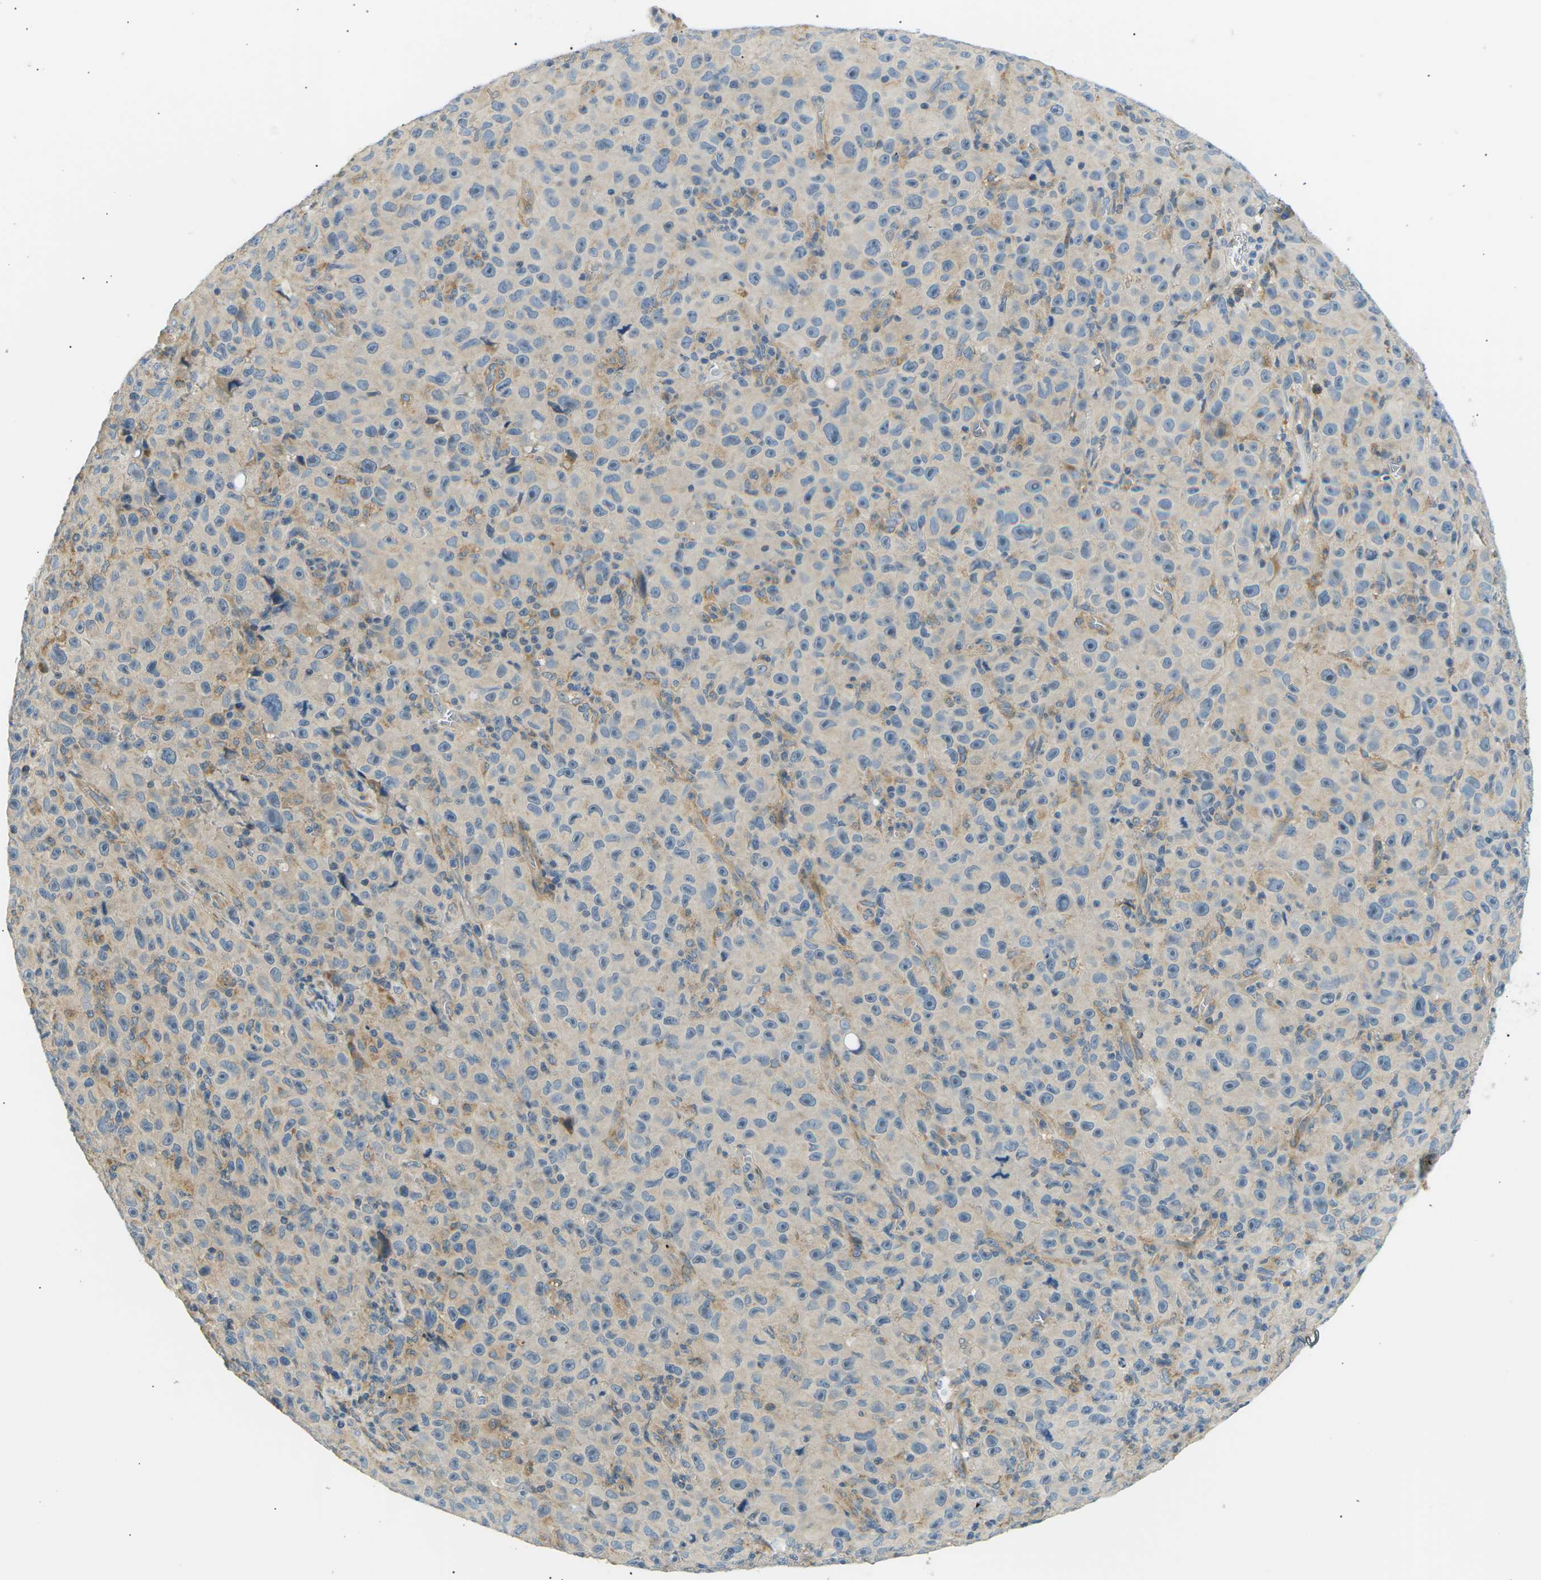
{"staining": {"intensity": "weak", "quantity": "<25%", "location": "cytoplasmic/membranous"}, "tissue": "melanoma", "cell_type": "Tumor cells", "image_type": "cancer", "snomed": [{"axis": "morphology", "description": "Malignant melanoma, NOS"}, {"axis": "topography", "description": "Skin"}], "caption": "IHC histopathology image of neoplastic tissue: malignant melanoma stained with DAB (3,3'-diaminobenzidine) shows no significant protein positivity in tumor cells.", "gene": "TBC1D8", "patient": {"sex": "female", "age": 82}}